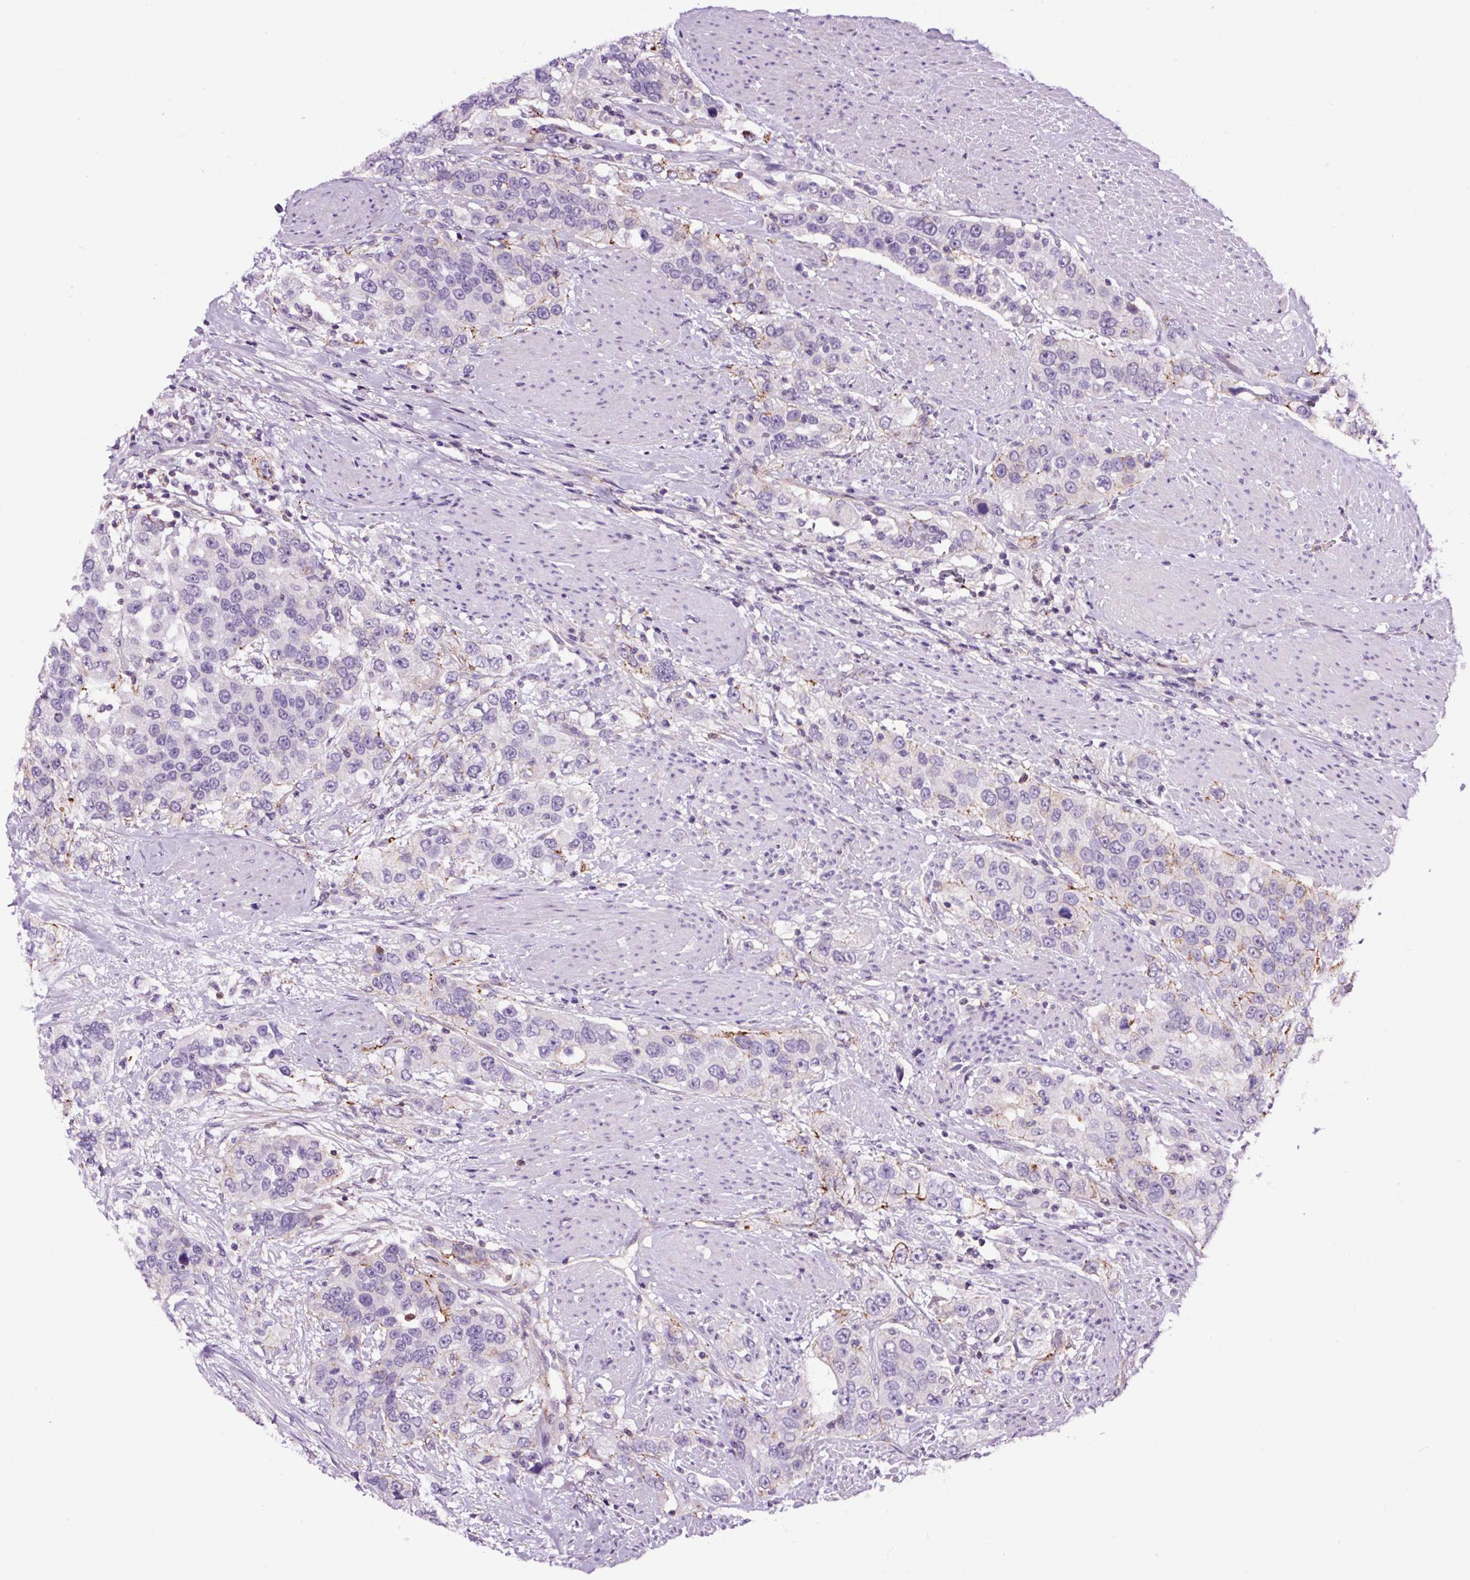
{"staining": {"intensity": "negative", "quantity": "none", "location": "none"}, "tissue": "urothelial cancer", "cell_type": "Tumor cells", "image_type": "cancer", "snomed": [{"axis": "morphology", "description": "Urothelial carcinoma, High grade"}, {"axis": "topography", "description": "Urinary bladder"}], "caption": "Histopathology image shows no significant protein positivity in tumor cells of urothelial cancer.", "gene": "TAFA3", "patient": {"sex": "female", "age": 80}}